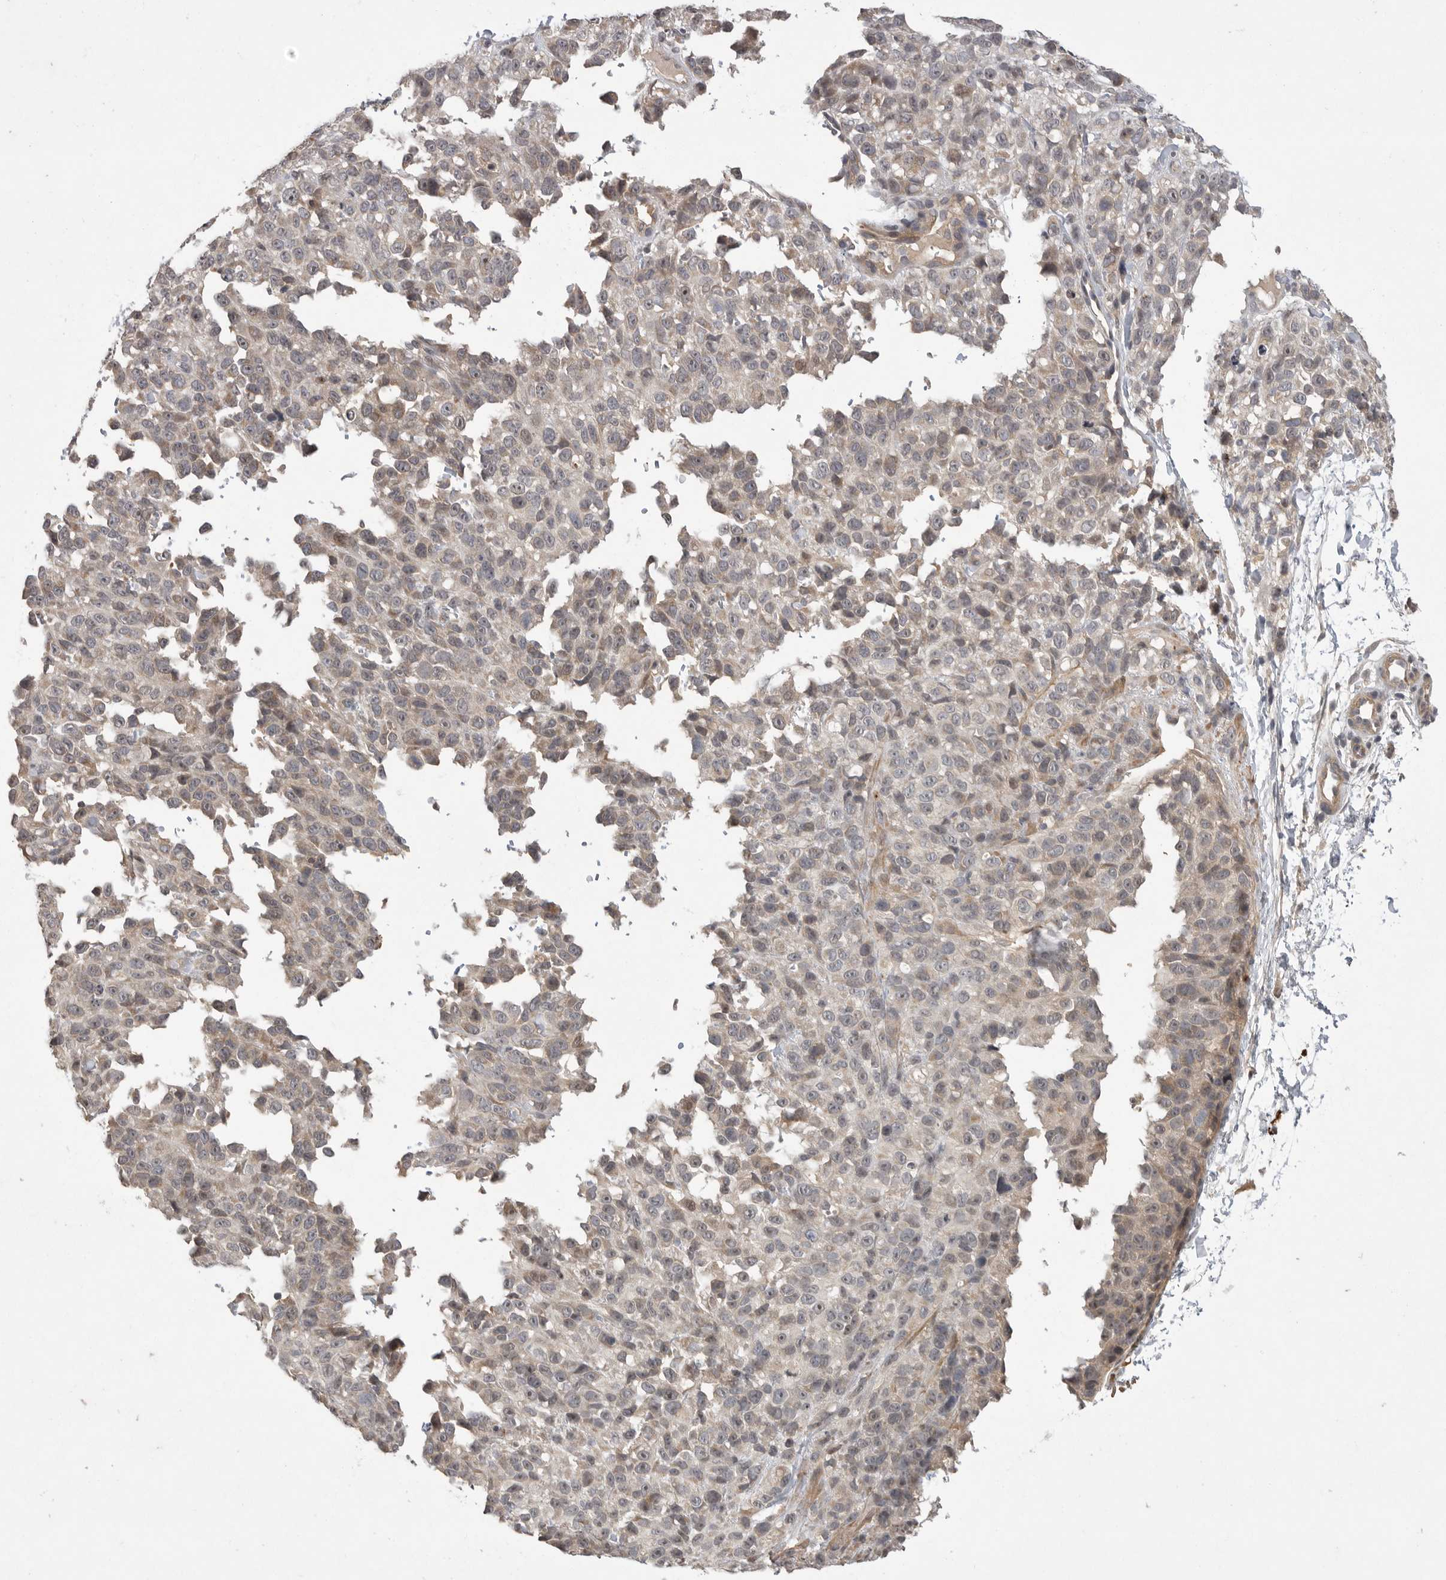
{"staining": {"intensity": "weak", "quantity": "<25%", "location": "cytoplasmic/membranous"}, "tissue": "melanoma", "cell_type": "Tumor cells", "image_type": "cancer", "snomed": [{"axis": "morphology", "description": "Malignant melanoma, Metastatic site"}, {"axis": "topography", "description": "Skin"}], "caption": "Immunohistochemistry of human melanoma exhibits no expression in tumor cells.", "gene": "UBE3D", "patient": {"sex": "female", "age": 72}}